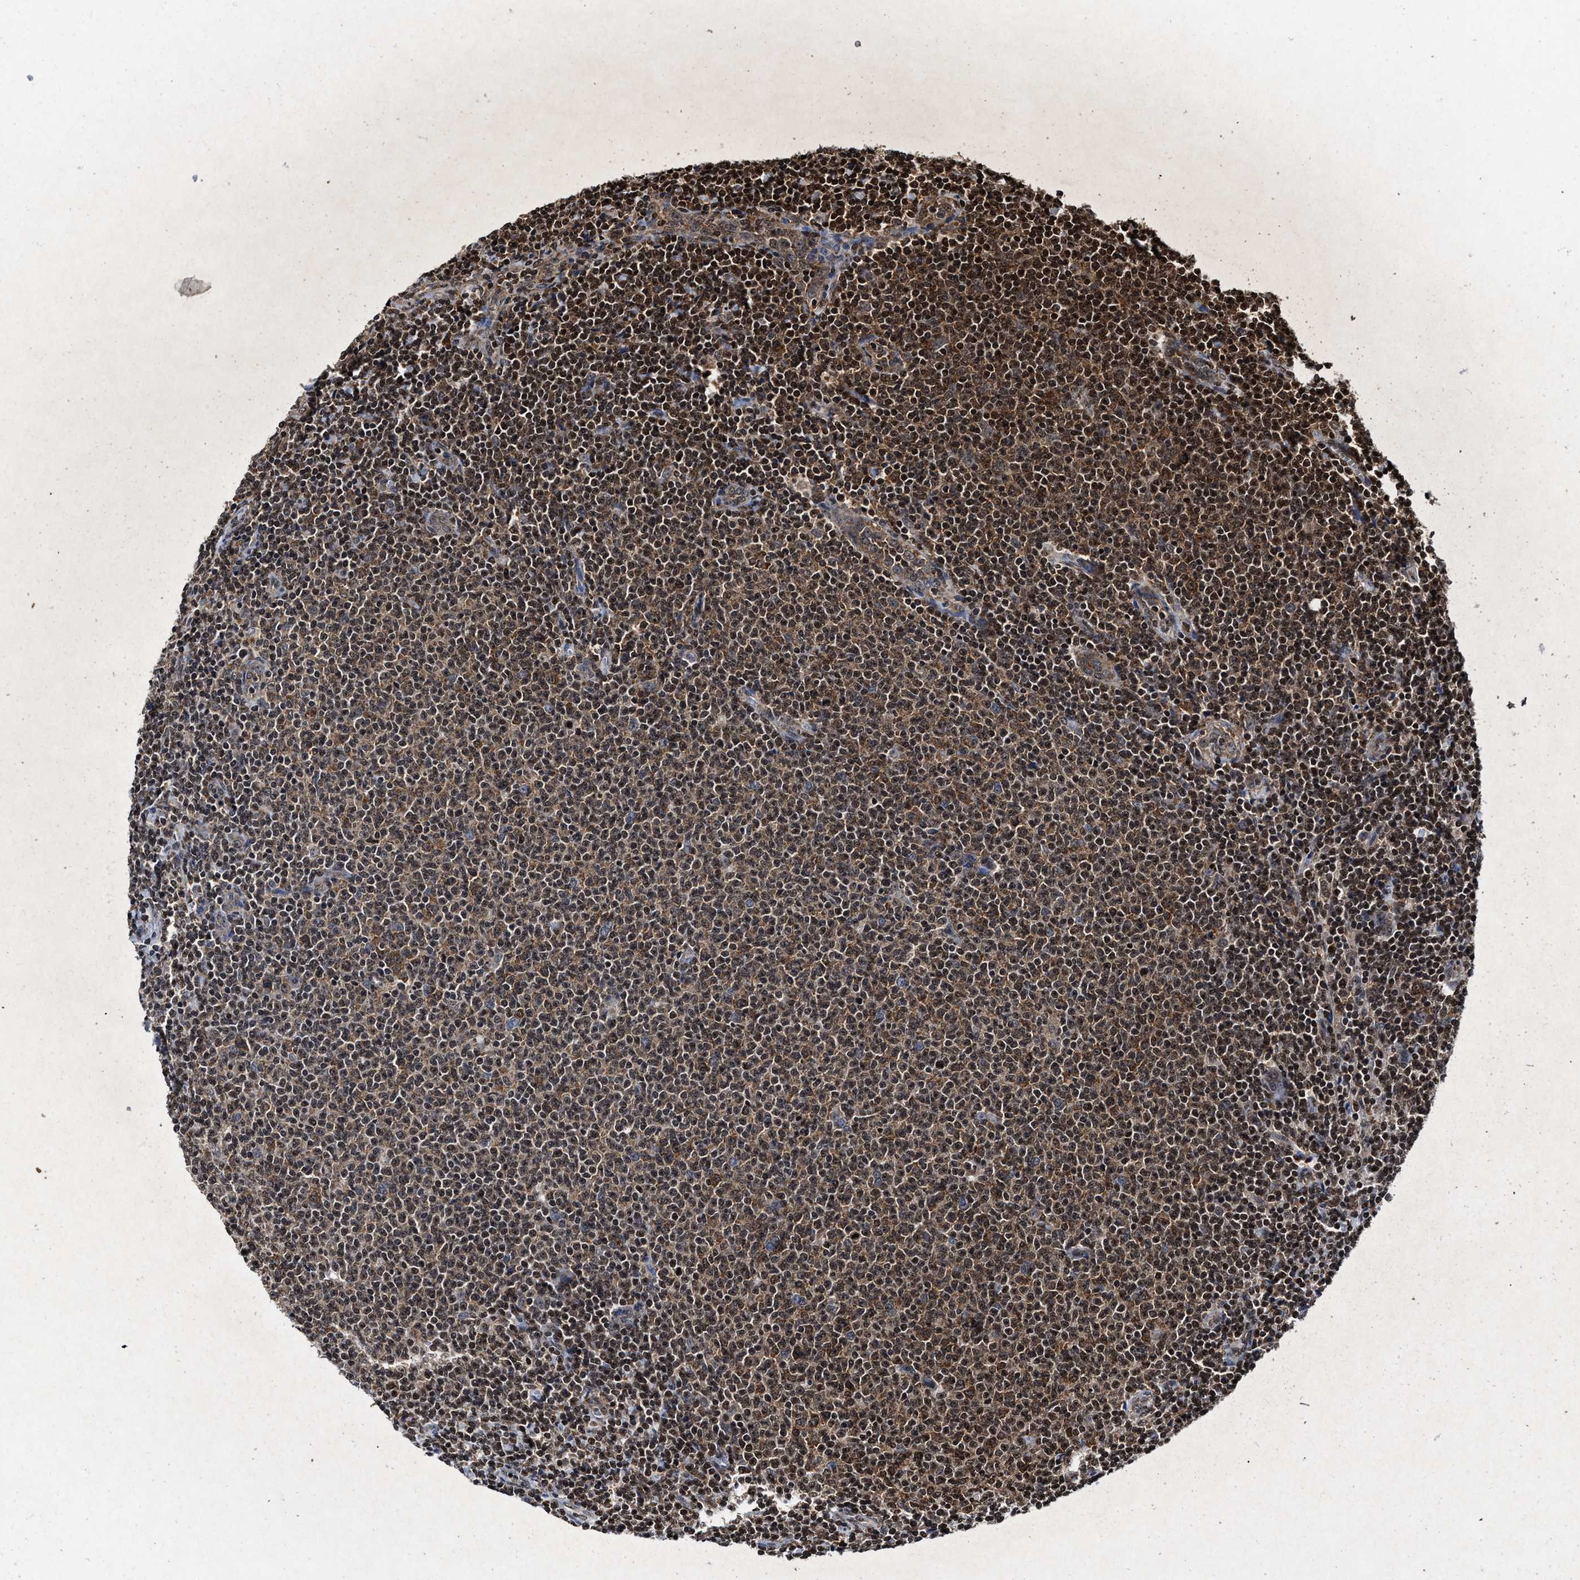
{"staining": {"intensity": "strong", "quantity": ">75%", "location": "cytoplasmic/membranous,nuclear"}, "tissue": "lymphoma", "cell_type": "Tumor cells", "image_type": "cancer", "snomed": [{"axis": "morphology", "description": "Malignant lymphoma, non-Hodgkin's type, Low grade"}, {"axis": "topography", "description": "Lymph node"}], "caption": "Immunohistochemistry (DAB (3,3'-diaminobenzidine)) staining of malignant lymphoma, non-Hodgkin's type (low-grade) displays strong cytoplasmic/membranous and nuclear protein staining in approximately >75% of tumor cells. The protein is shown in brown color, while the nuclei are stained blue.", "gene": "ALYREF", "patient": {"sex": "male", "age": 66}}